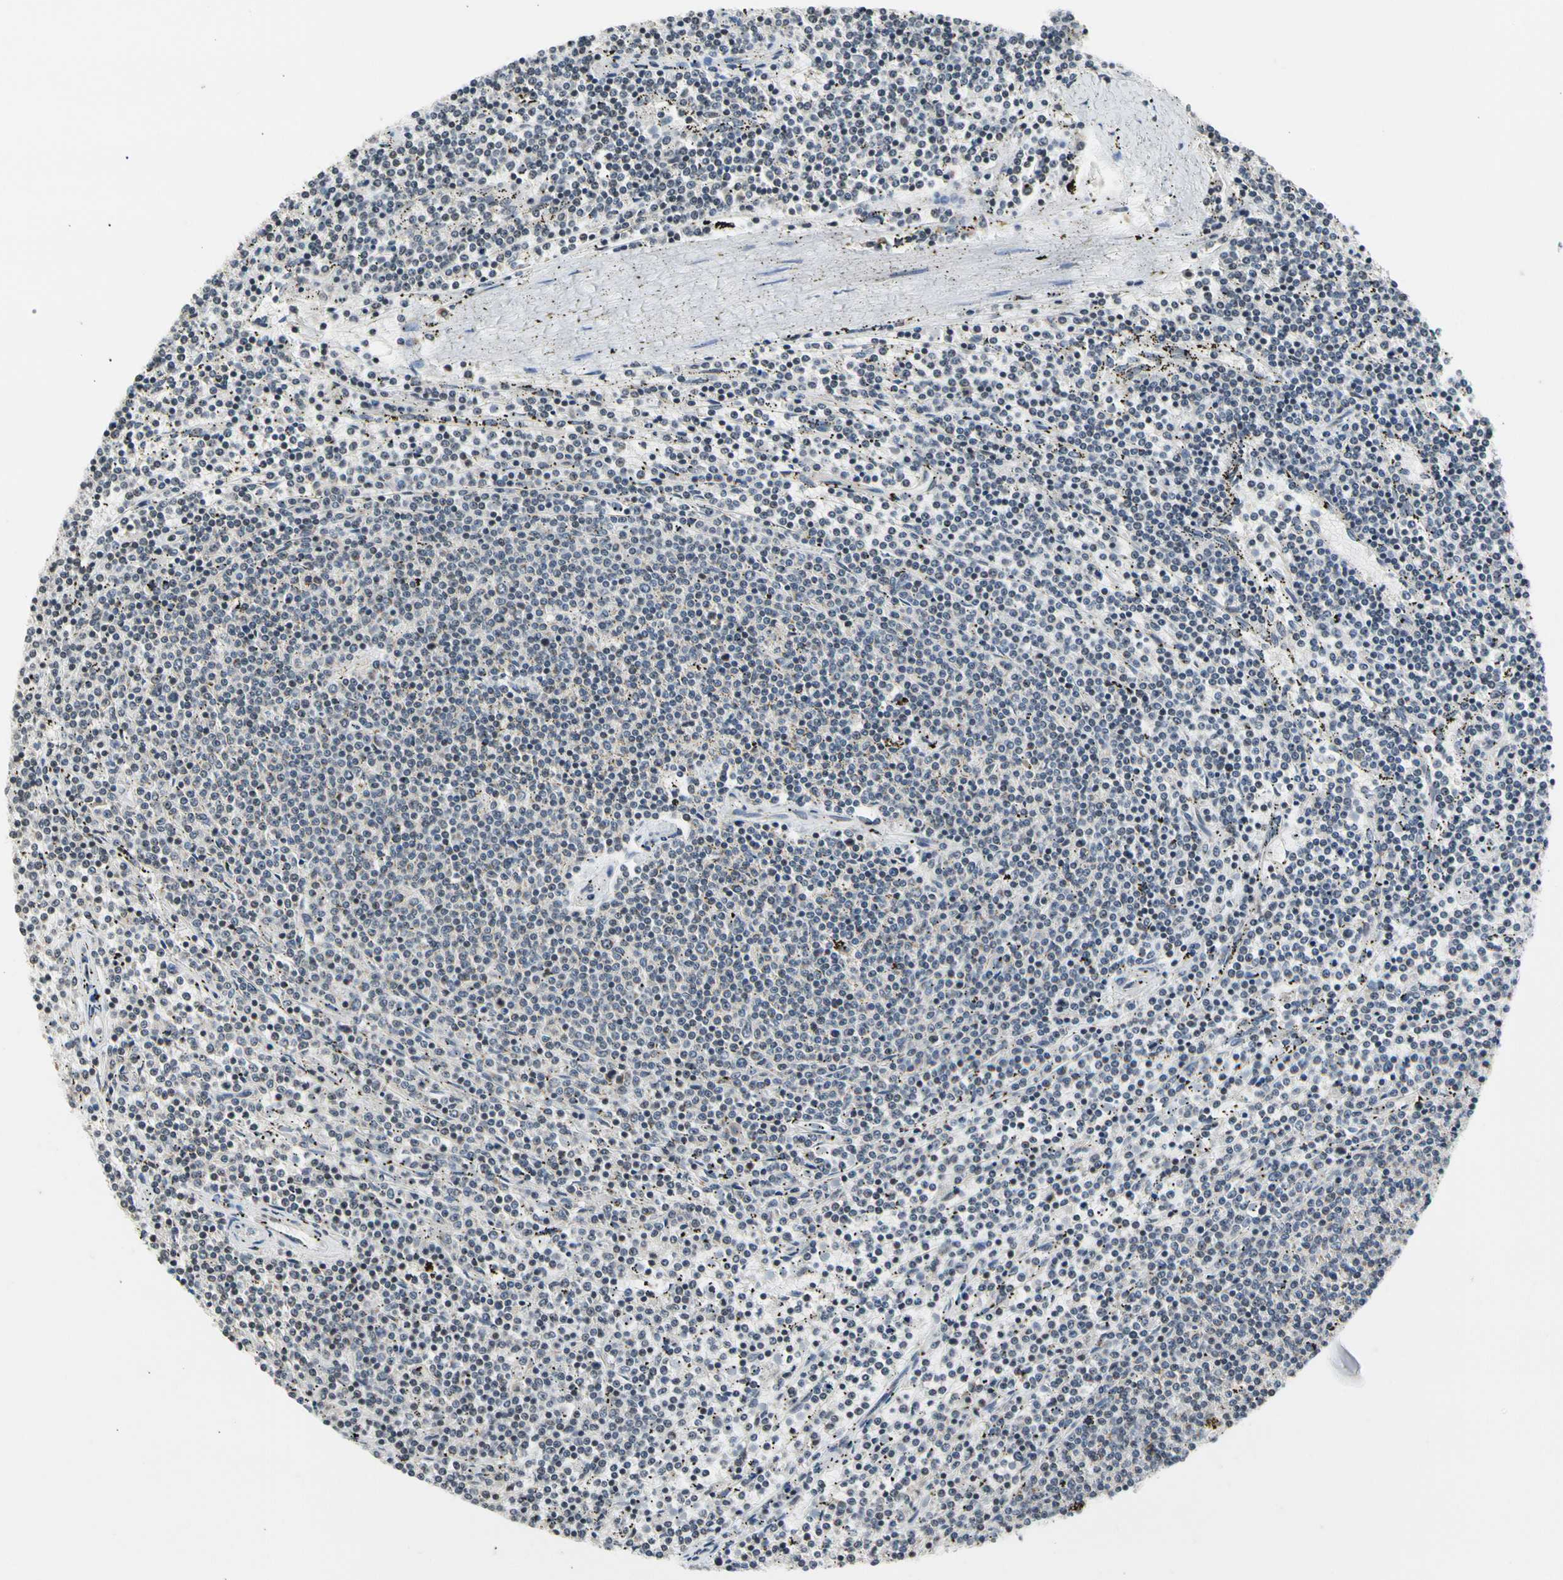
{"staining": {"intensity": "negative", "quantity": "none", "location": "none"}, "tissue": "lymphoma", "cell_type": "Tumor cells", "image_type": "cancer", "snomed": [{"axis": "morphology", "description": "Malignant lymphoma, non-Hodgkin's type, Low grade"}, {"axis": "topography", "description": "Spleen"}], "caption": "Immunohistochemistry (IHC) photomicrograph of neoplastic tissue: human low-grade malignant lymphoma, non-Hodgkin's type stained with DAB displays no significant protein expression in tumor cells.", "gene": "SOX30", "patient": {"sex": "female", "age": 50}}